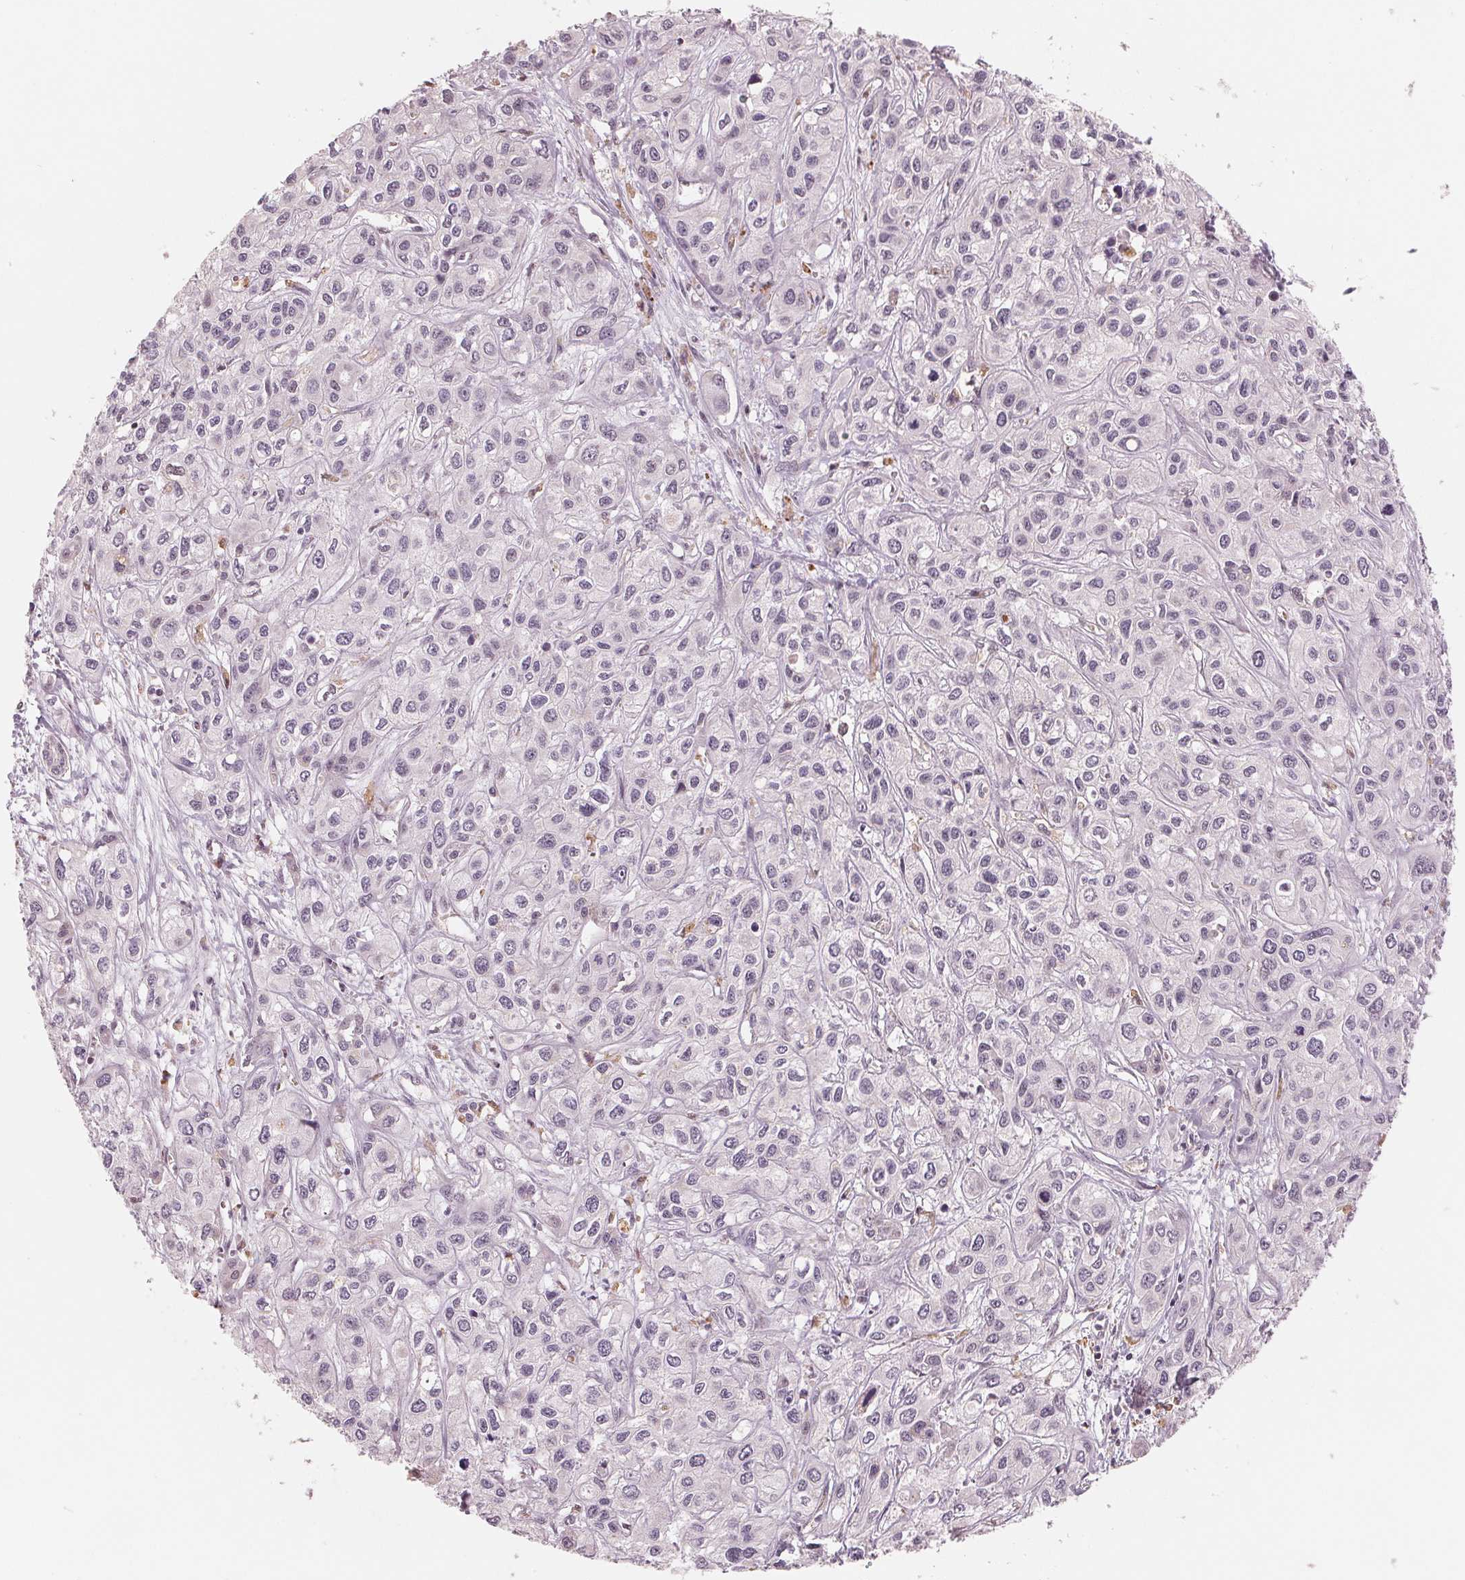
{"staining": {"intensity": "negative", "quantity": "none", "location": "none"}, "tissue": "liver cancer", "cell_type": "Tumor cells", "image_type": "cancer", "snomed": [{"axis": "morphology", "description": "Cholangiocarcinoma"}, {"axis": "topography", "description": "Liver"}], "caption": "Immunohistochemistry of human cholangiocarcinoma (liver) shows no positivity in tumor cells. Brightfield microscopy of IHC stained with DAB (3,3'-diaminobenzidine) (brown) and hematoxylin (blue), captured at high magnification.", "gene": "IL9R", "patient": {"sex": "female", "age": 66}}